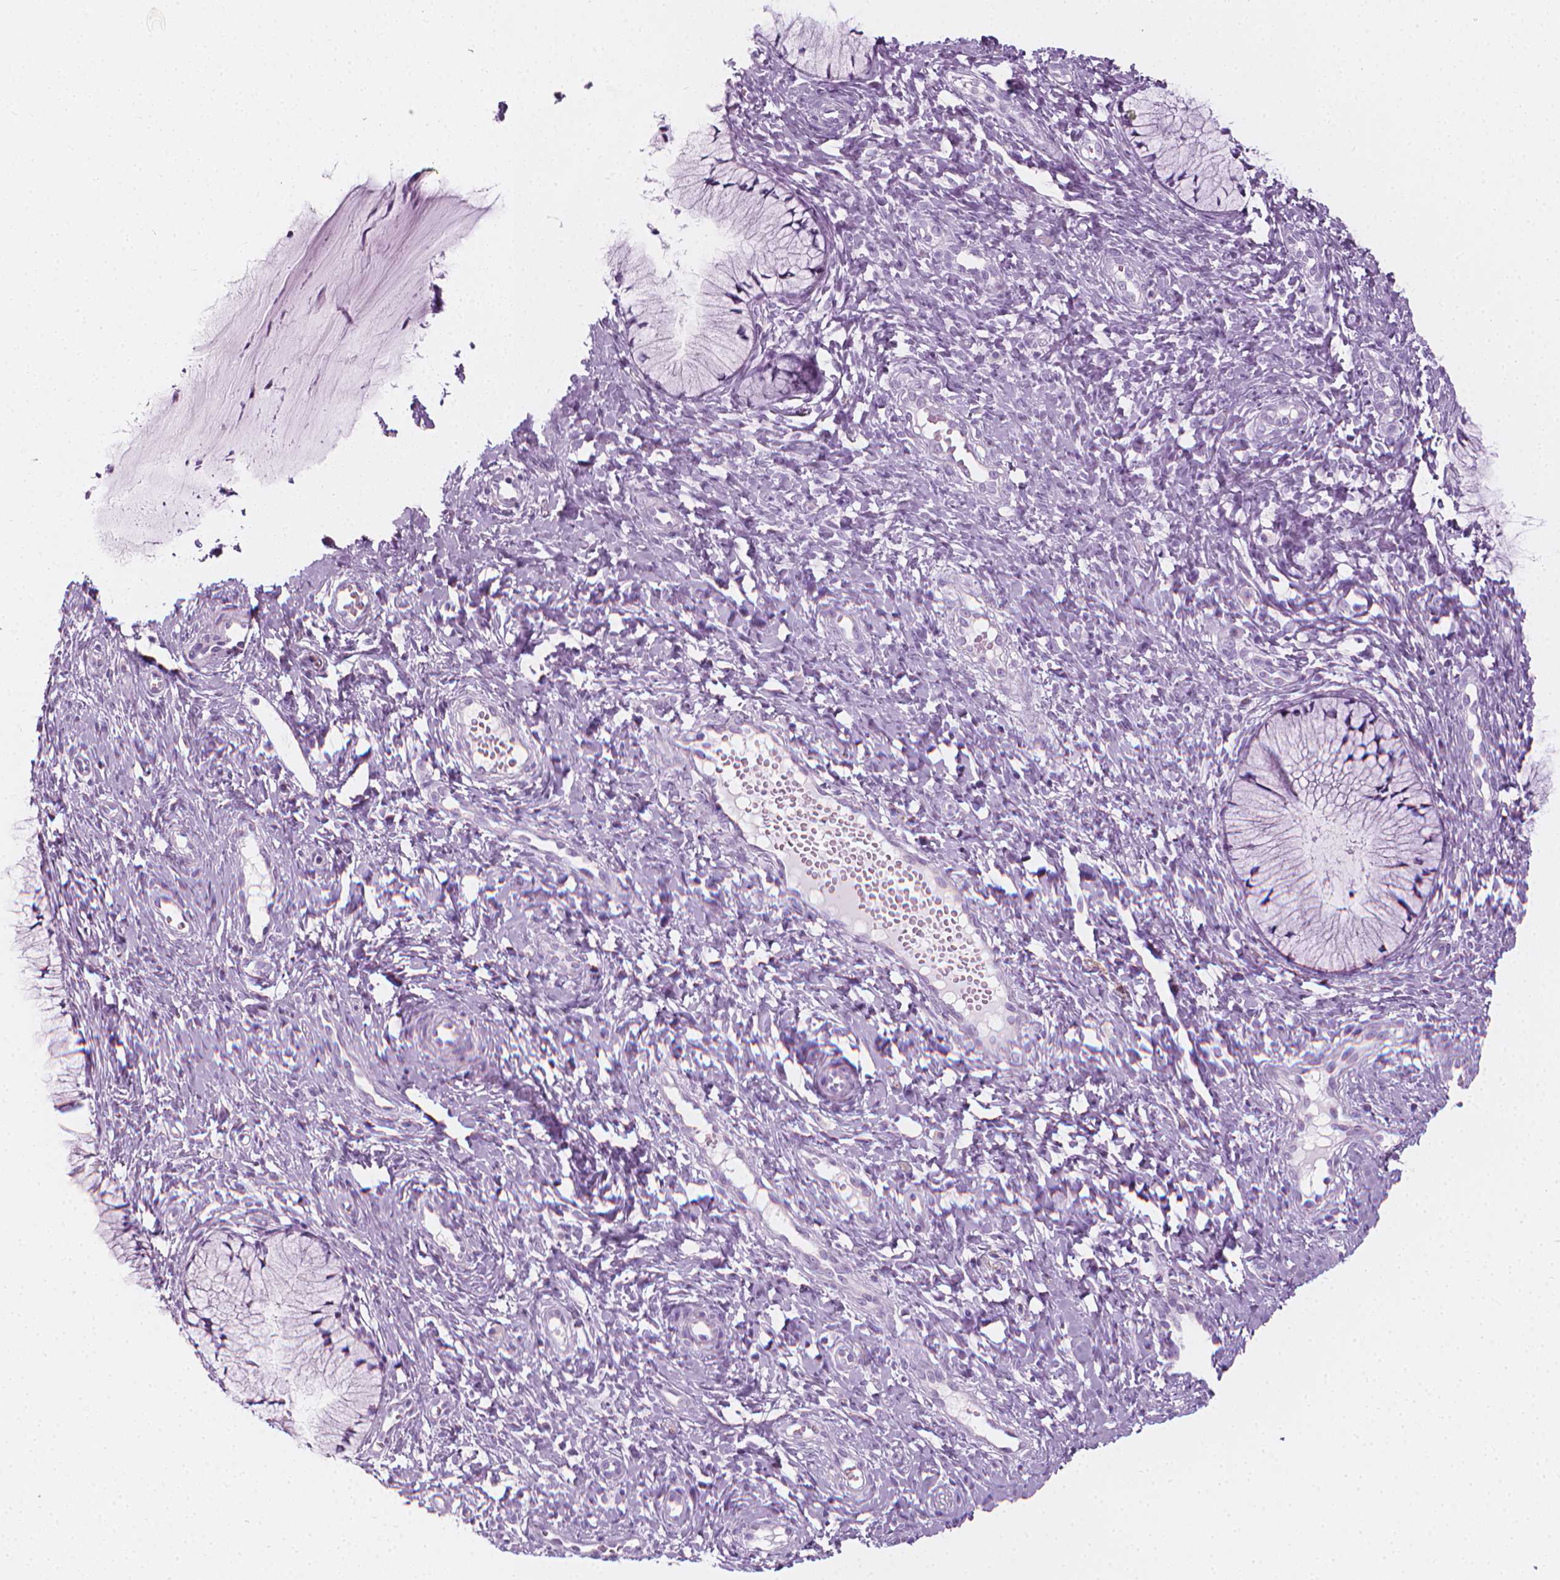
{"staining": {"intensity": "negative", "quantity": "none", "location": "none"}, "tissue": "cervix", "cell_type": "Glandular cells", "image_type": "normal", "snomed": [{"axis": "morphology", "description": "Normal tissue, NOS"}, {"axis": "topography", "description": "Cervix"}], "caption": "An image of cervix stained for a protein shows no brown staining in glandular cells. The staining is performed using DAB (3,3'-diaminobenzidine) brown chromogen with nuclei counter-stained in using hematoxylin.", "gene": "SCG3", "patient": {"sex": "female", "age": 36}}